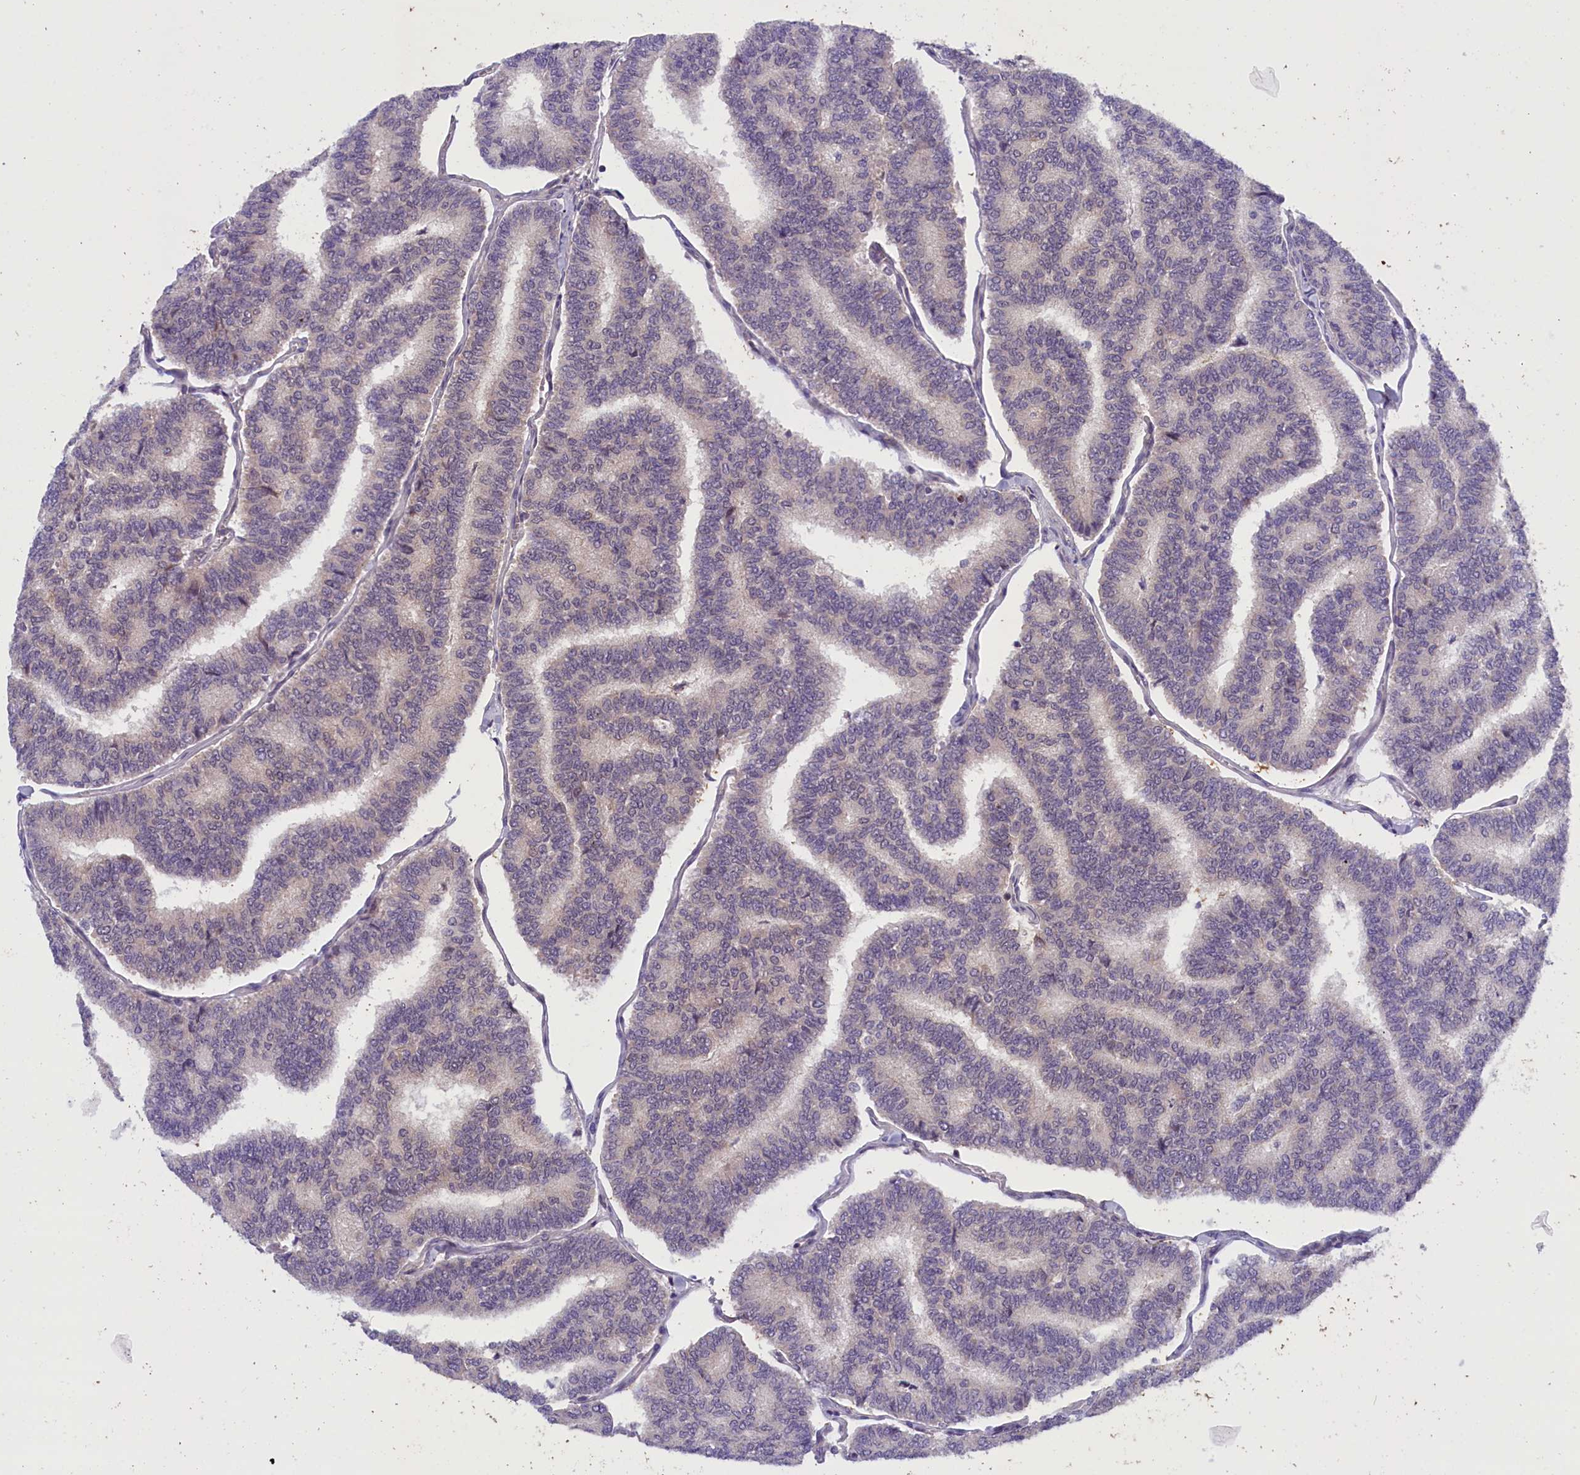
{"staining": {"intensity": "negative", "quantity": "none", "location": "none"}, "tissue": "thyroid cancer", "cell_type": "Tumor cells", "image_type": "cancer", "snomed": [{"axis": "morphology", "description": "Papillary adenocarcinoma, NOS"}, {"axis": "topography", "description": "Thyroid gland"}], "caption": "Thyroid cancer stained for a protein using IHC shows no positivity tumor cells.", "gene": "TBCB", "patient": {"sex": "female", "age": 35}}